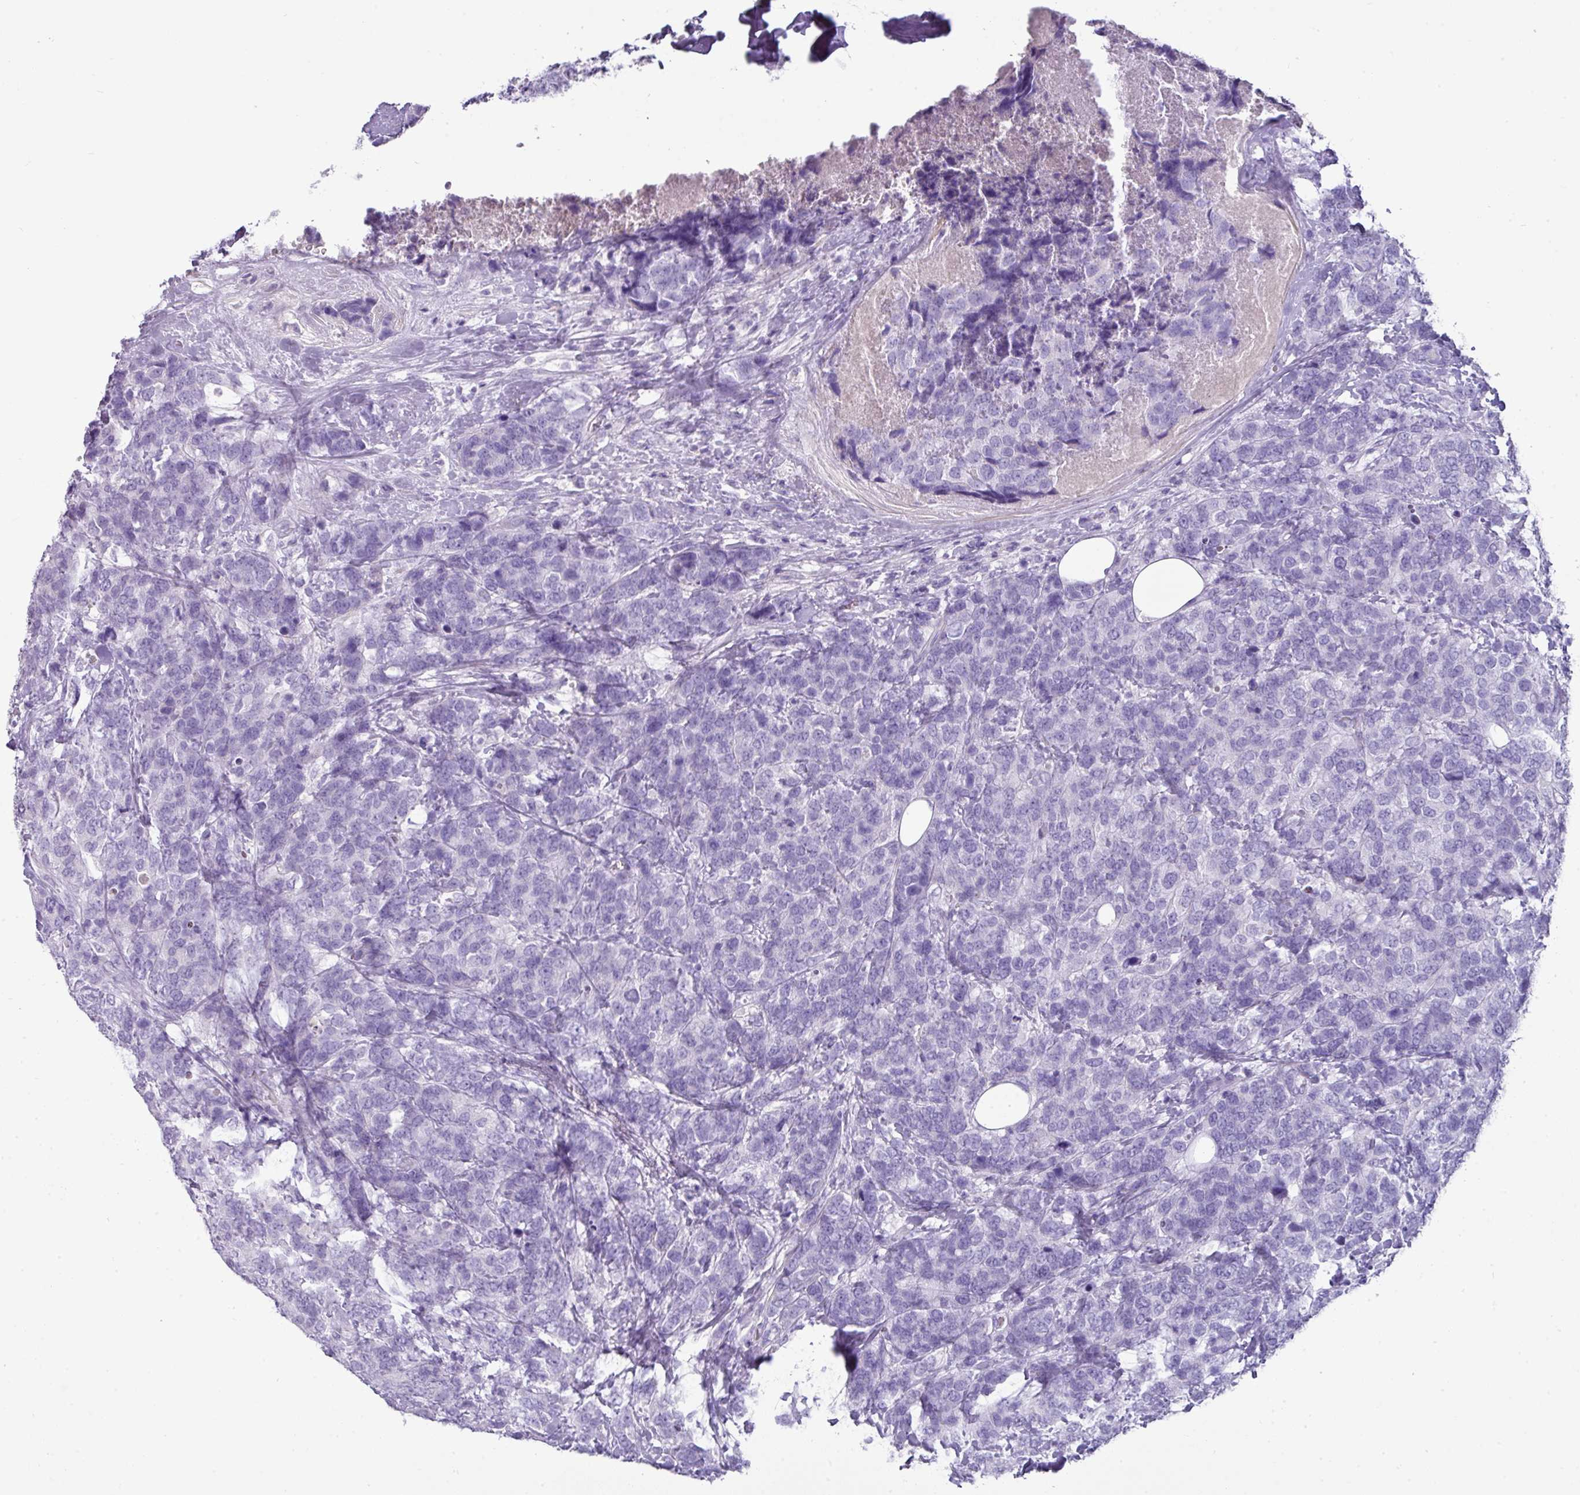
{"staining": {"intensity": "negative", "quantity": "none", "location": "none"}, "tissue": "breast cancer", "cell_type": "Tumor cells", "image_type": "cancer", "snomed": [{"axis": "morphology", "description": "Lobular carcinoma"}, {"axis": "topography", "description": "Breast"}], "caption": "Image shows no significant protein expression in tumor cells of breast cancer. The staining was performed using DAB to visualize the protein expression in brown, while the nuclei were stained in blue with hematoxylin (Magnification: 20x).", "gene": "GSTA3", "patient": {"sex": "female", "age": 59}}